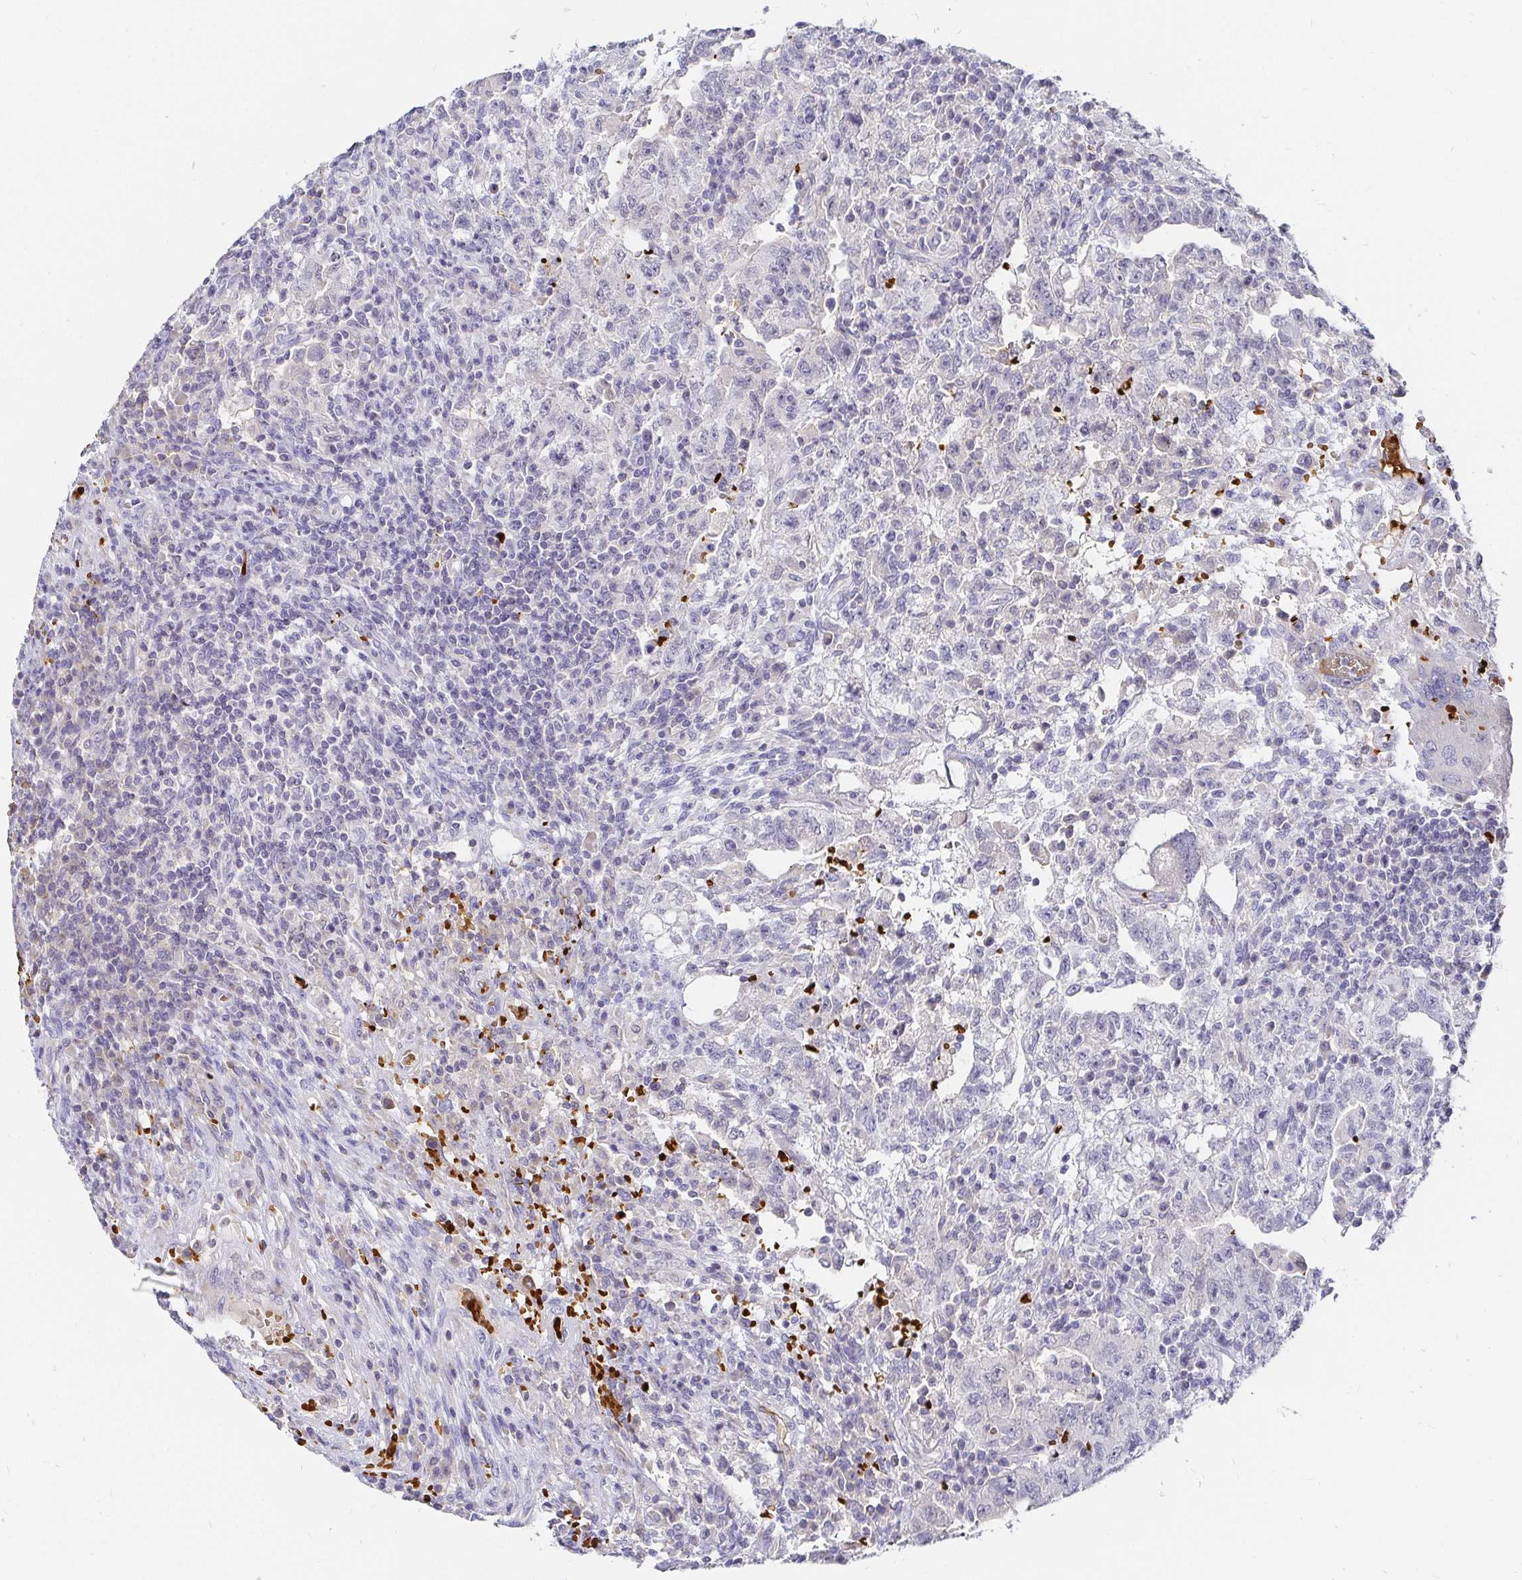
{"staining": {"intensity": "negative", "quantity": "none", "location": "none"}, "tissue": "testis cancer", "cell_type": "Tumor cells", "image_type": "cancer", "snomed": [{"axis": "morphology", "description": "Carcinoma, Embryonal, NOS"}, {"axis": "topography", "description": "Testis"}], "caption": "Photomicrograph shows no significant protein expression in tumor cells of embryonal carcinoma (testis).", "gene": "FGF21", "patient": {"sex": "male", "age": 26}}